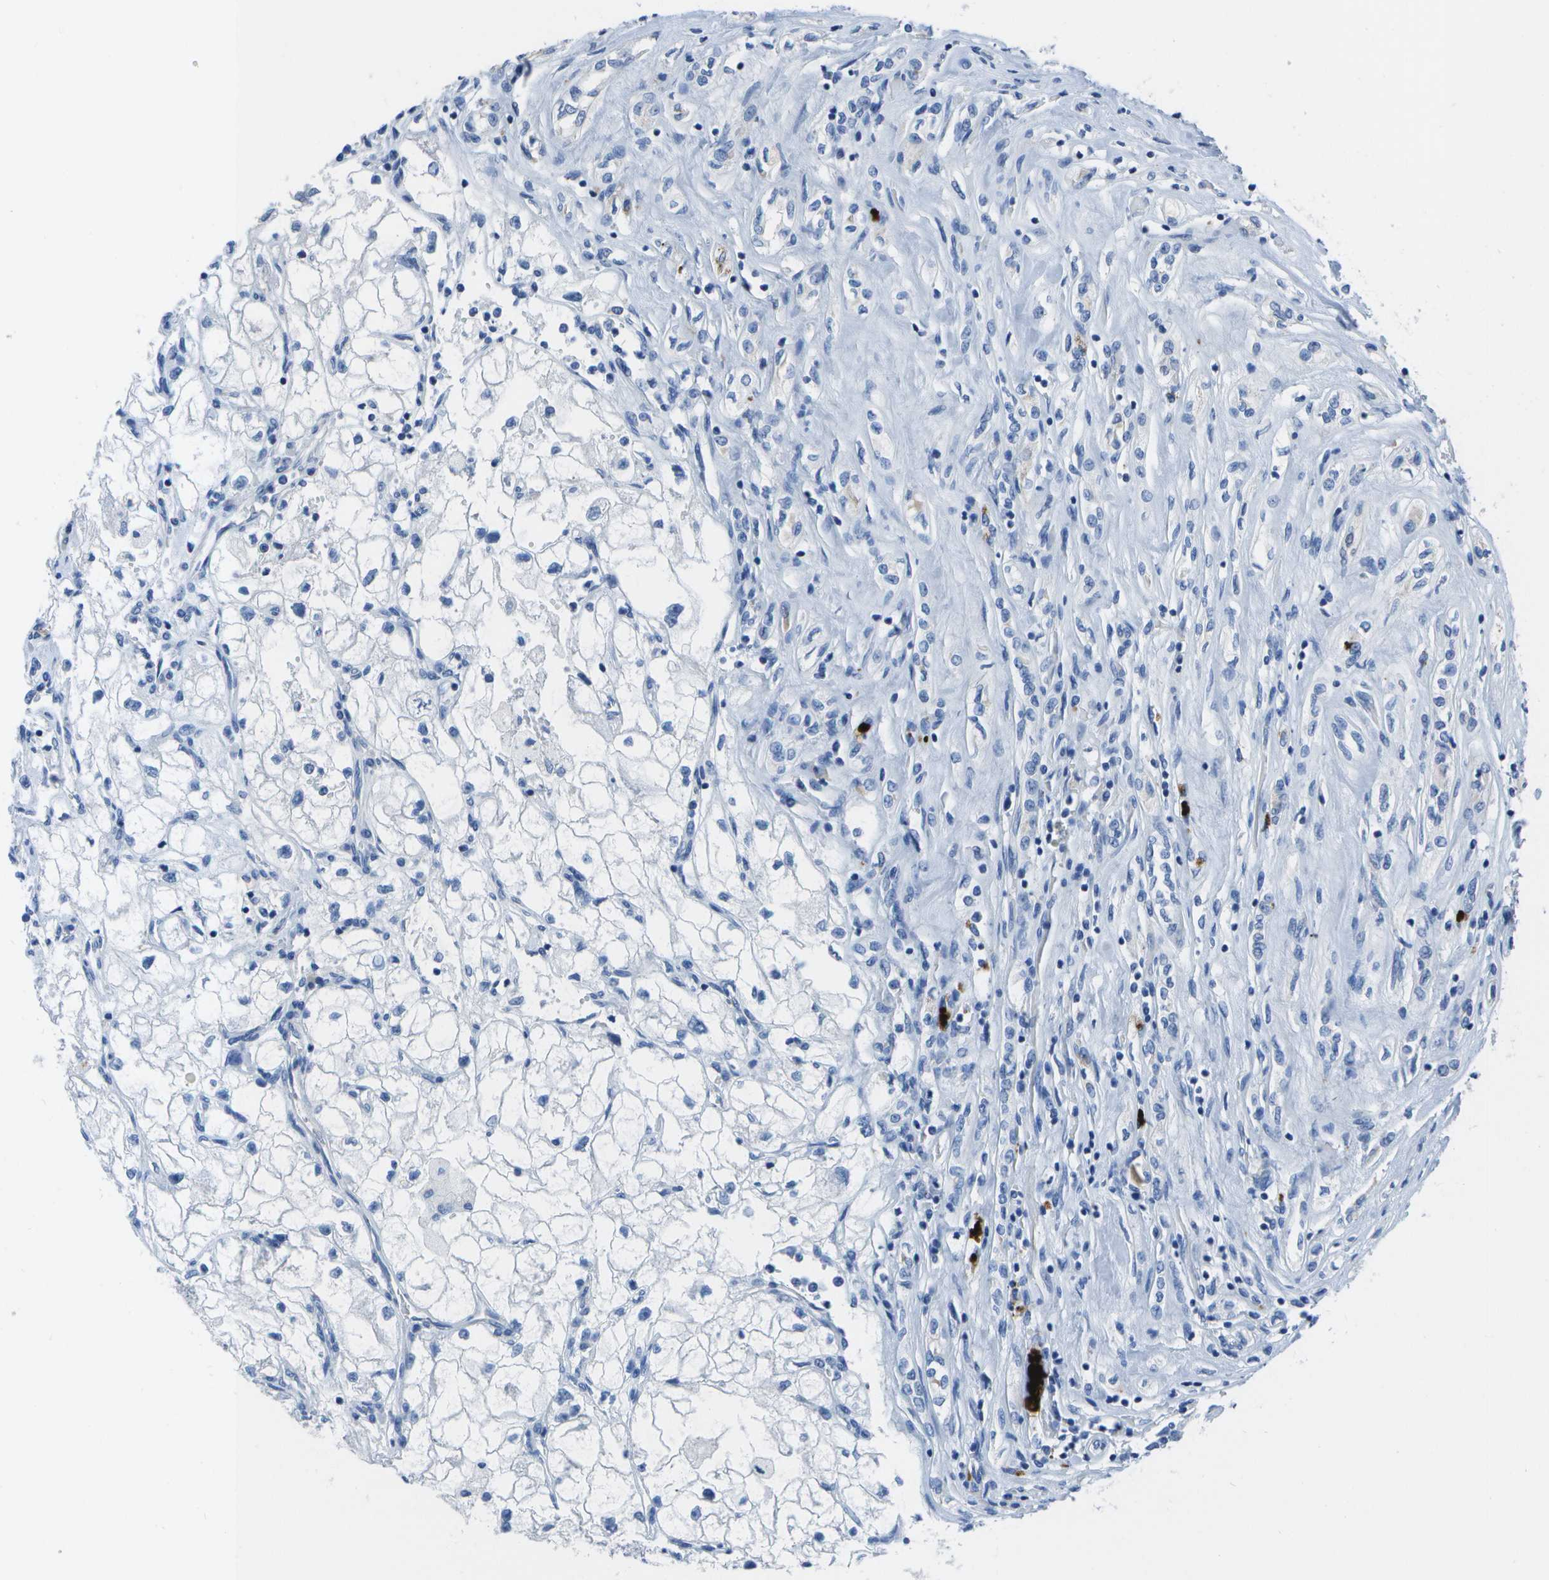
{"staining": {"intensity": "negative", "quantity": "none", "location": "none"}, "tissue": "renal cancer", "cell_type": "Tumor cells", "image_type": "cancer", "snomed": [{"axis": "morphology", "description": "Adenocarcinoma, NOS"}, {"axis": "topography", "description": "Kidney"}], "caption": "Tumor cells are negative for brown protein staining in adenocarcinoma (renal).", "gene": "DCT", "patient": {"sex": "female", "age": 70}}